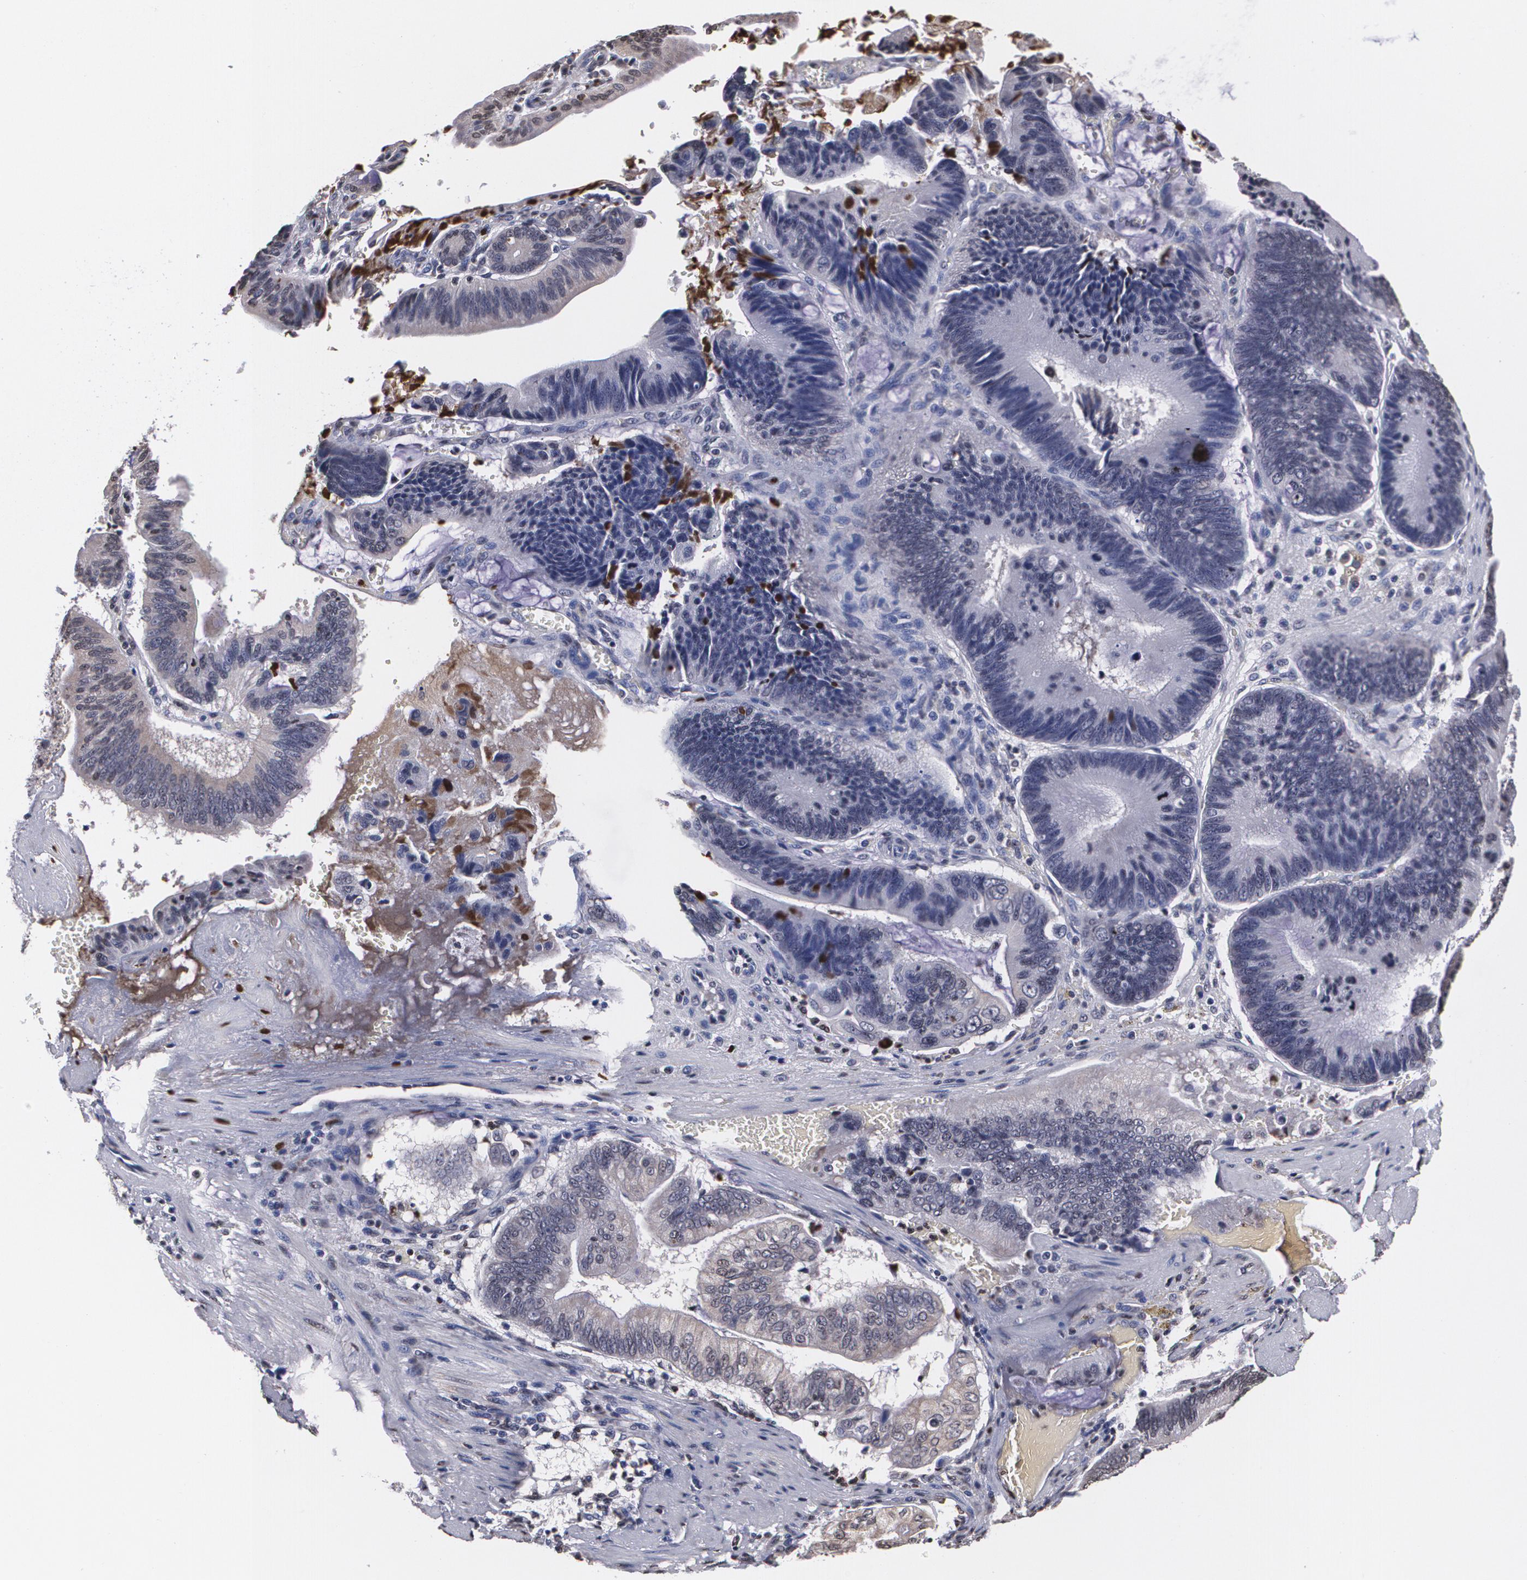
{"staining": {"intensity": "weak", "quantity": "25%-75%", "location": "cytoplasmic/membranous"}, "tissue": "pancreatic cancer", "cell_type": "Tumor cells", "image_type": "cancer", "snomed": [{"axis": "morphology", "description": "Adenocarcinoma, NOS"}, {"axis": "topography", "description": "Pancreas"}], "caption": "Protein staining of adenocarcinoma (pancreatic) tissue shows weak cytoplasmic/membranous staining in approximately 25%-75% of tumor cells.", "gene": "MVP", "patient": {"sex": "male", "age": 82}}